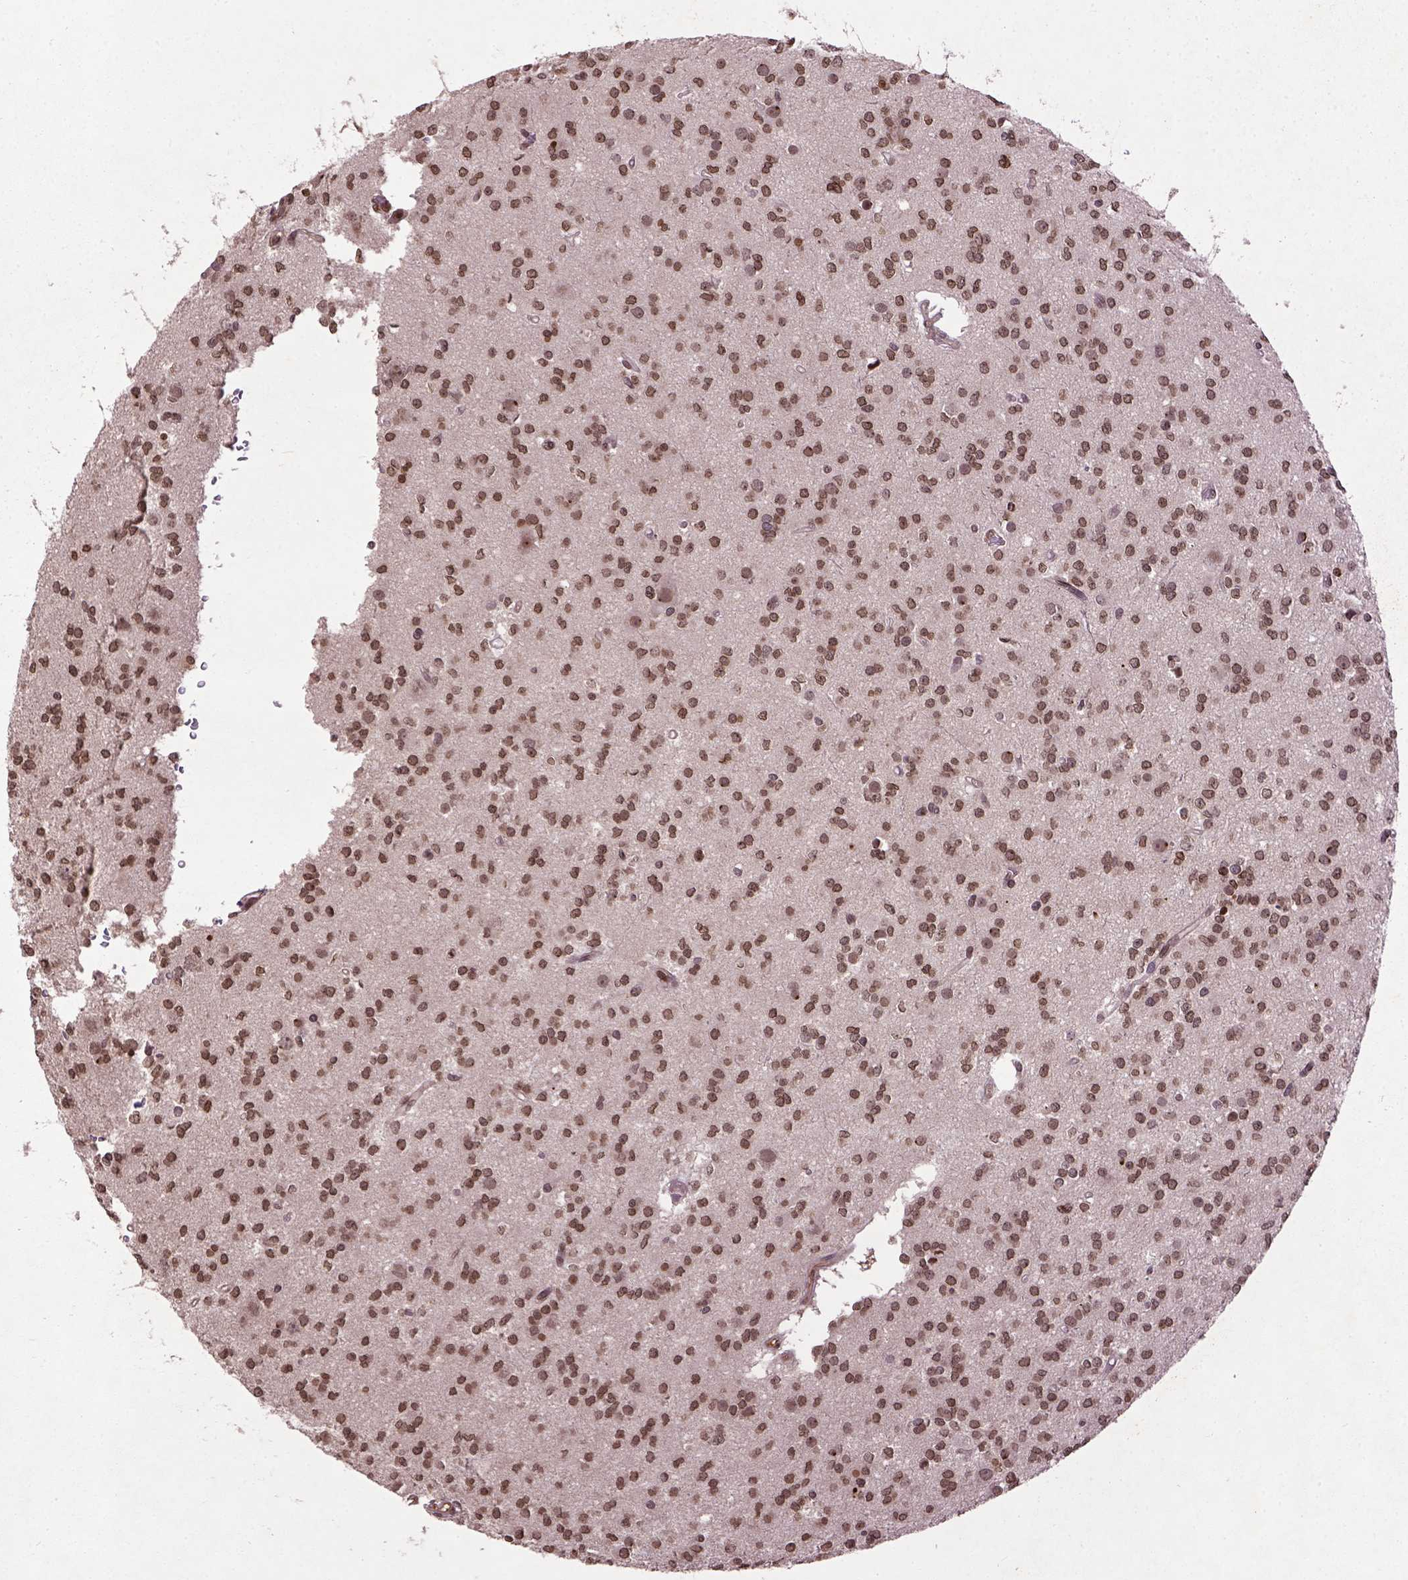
{"staining": {"intensity": "moderate", "quantity": ">75%", "location": "nuclear"}, "tissue": "glioma", "cell_type": "Tumor cells", "image_type": "cancer", "snomed": [{"axis": "morphology", "description": "Glioma, malignant, Low grade"}, {"axis": "topography", "description": "Brain"}], "caption": "Human glioma stained with a protein marker reveals moderate staining in tumor cells.", "gene": "BANF1", "patient": {"sex": "male", "age": 27}}